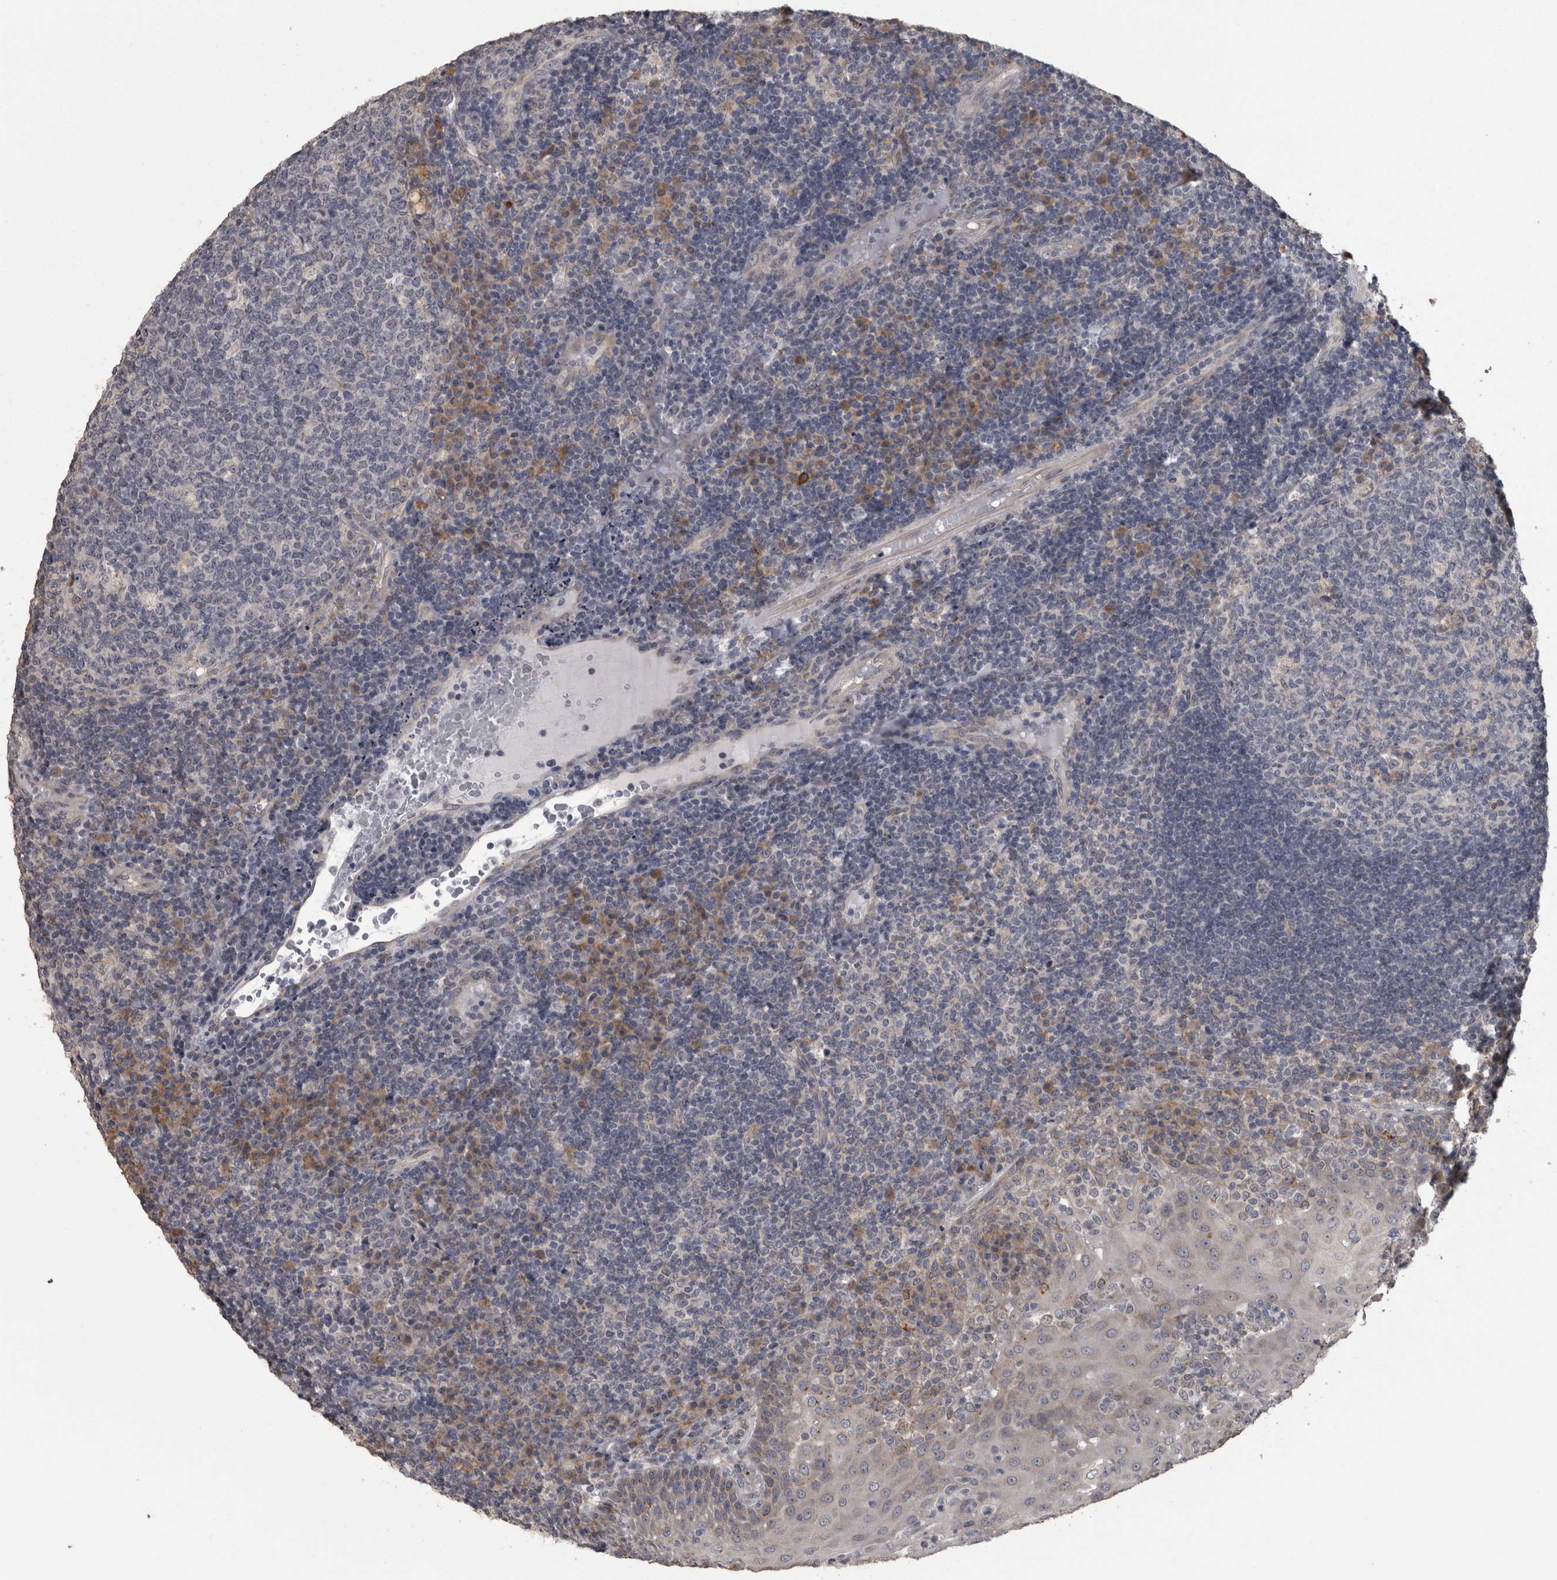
{"staining": {"intensity": "negative", "quantity": "none", "location": "none"}, "tissue": "tonsil", "cell_type": "Germinal center cells", "image_type": "normal", "snomed": [{"axis": "morphology", "description": "Normal tissue, NOS"}, {"axis": "topography", "description": "Tonsil"}], "caption": "Human tonsil stained for a protein using IHC demonstrates no staining in germinal center cells.", "gene": "RAB29", "patient": {"sex": "female", "age": 40}}